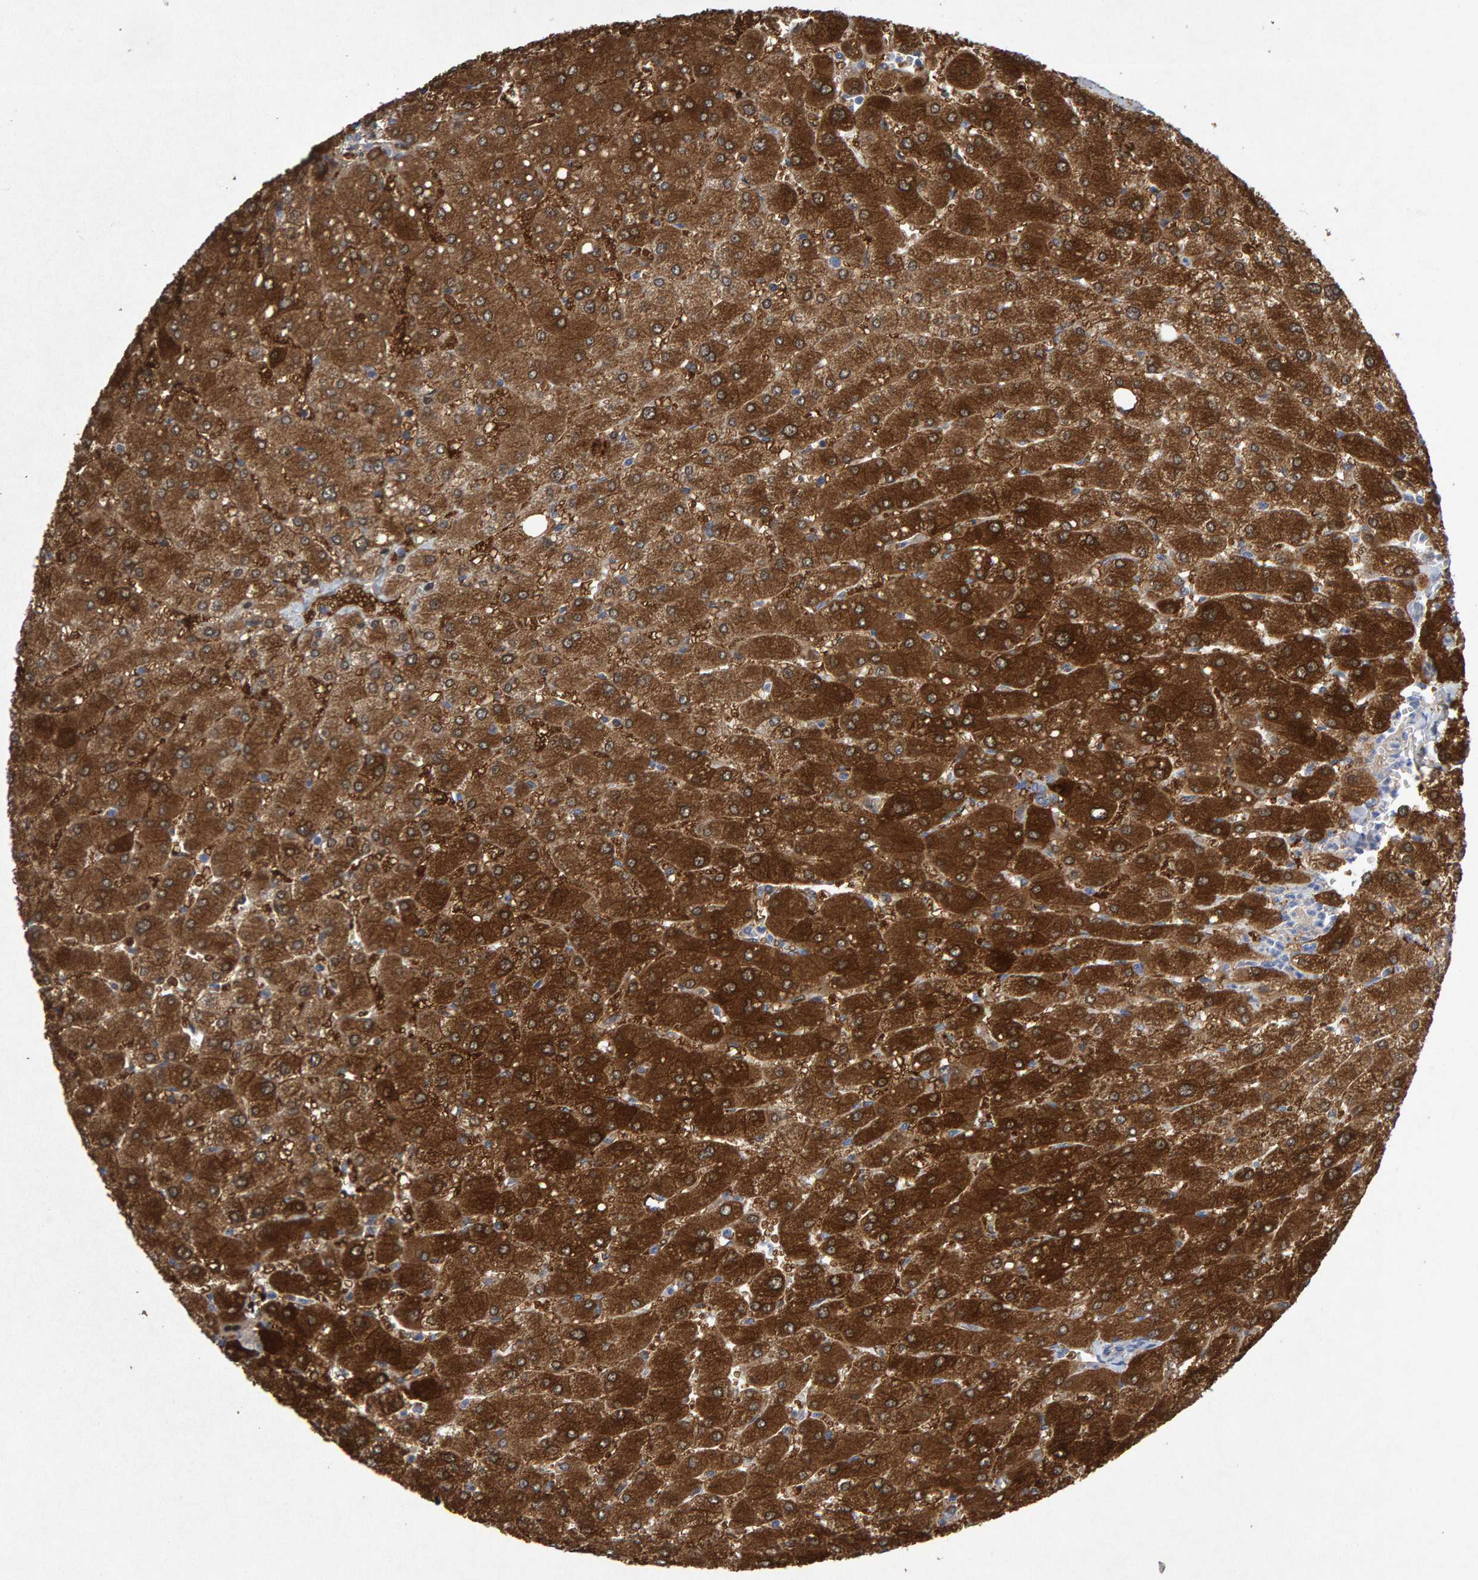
{"staining": {"intensity": "negative", "quantity": "none", "location": "none"}, "tissue": "liver", "cell_type": "Cholangiocytes", "image_type": "normal", "snomed": [{"axis": "morphology", "description": "Normal tissue, NOS"}, {"axis": "topography", "description": "Liver"}], "caption": "Immunohistochemistry of normal human liver displays no staining in cholangiocytes.", "gene": "CTH", "patient": {"sex": "male", "age": 55}}